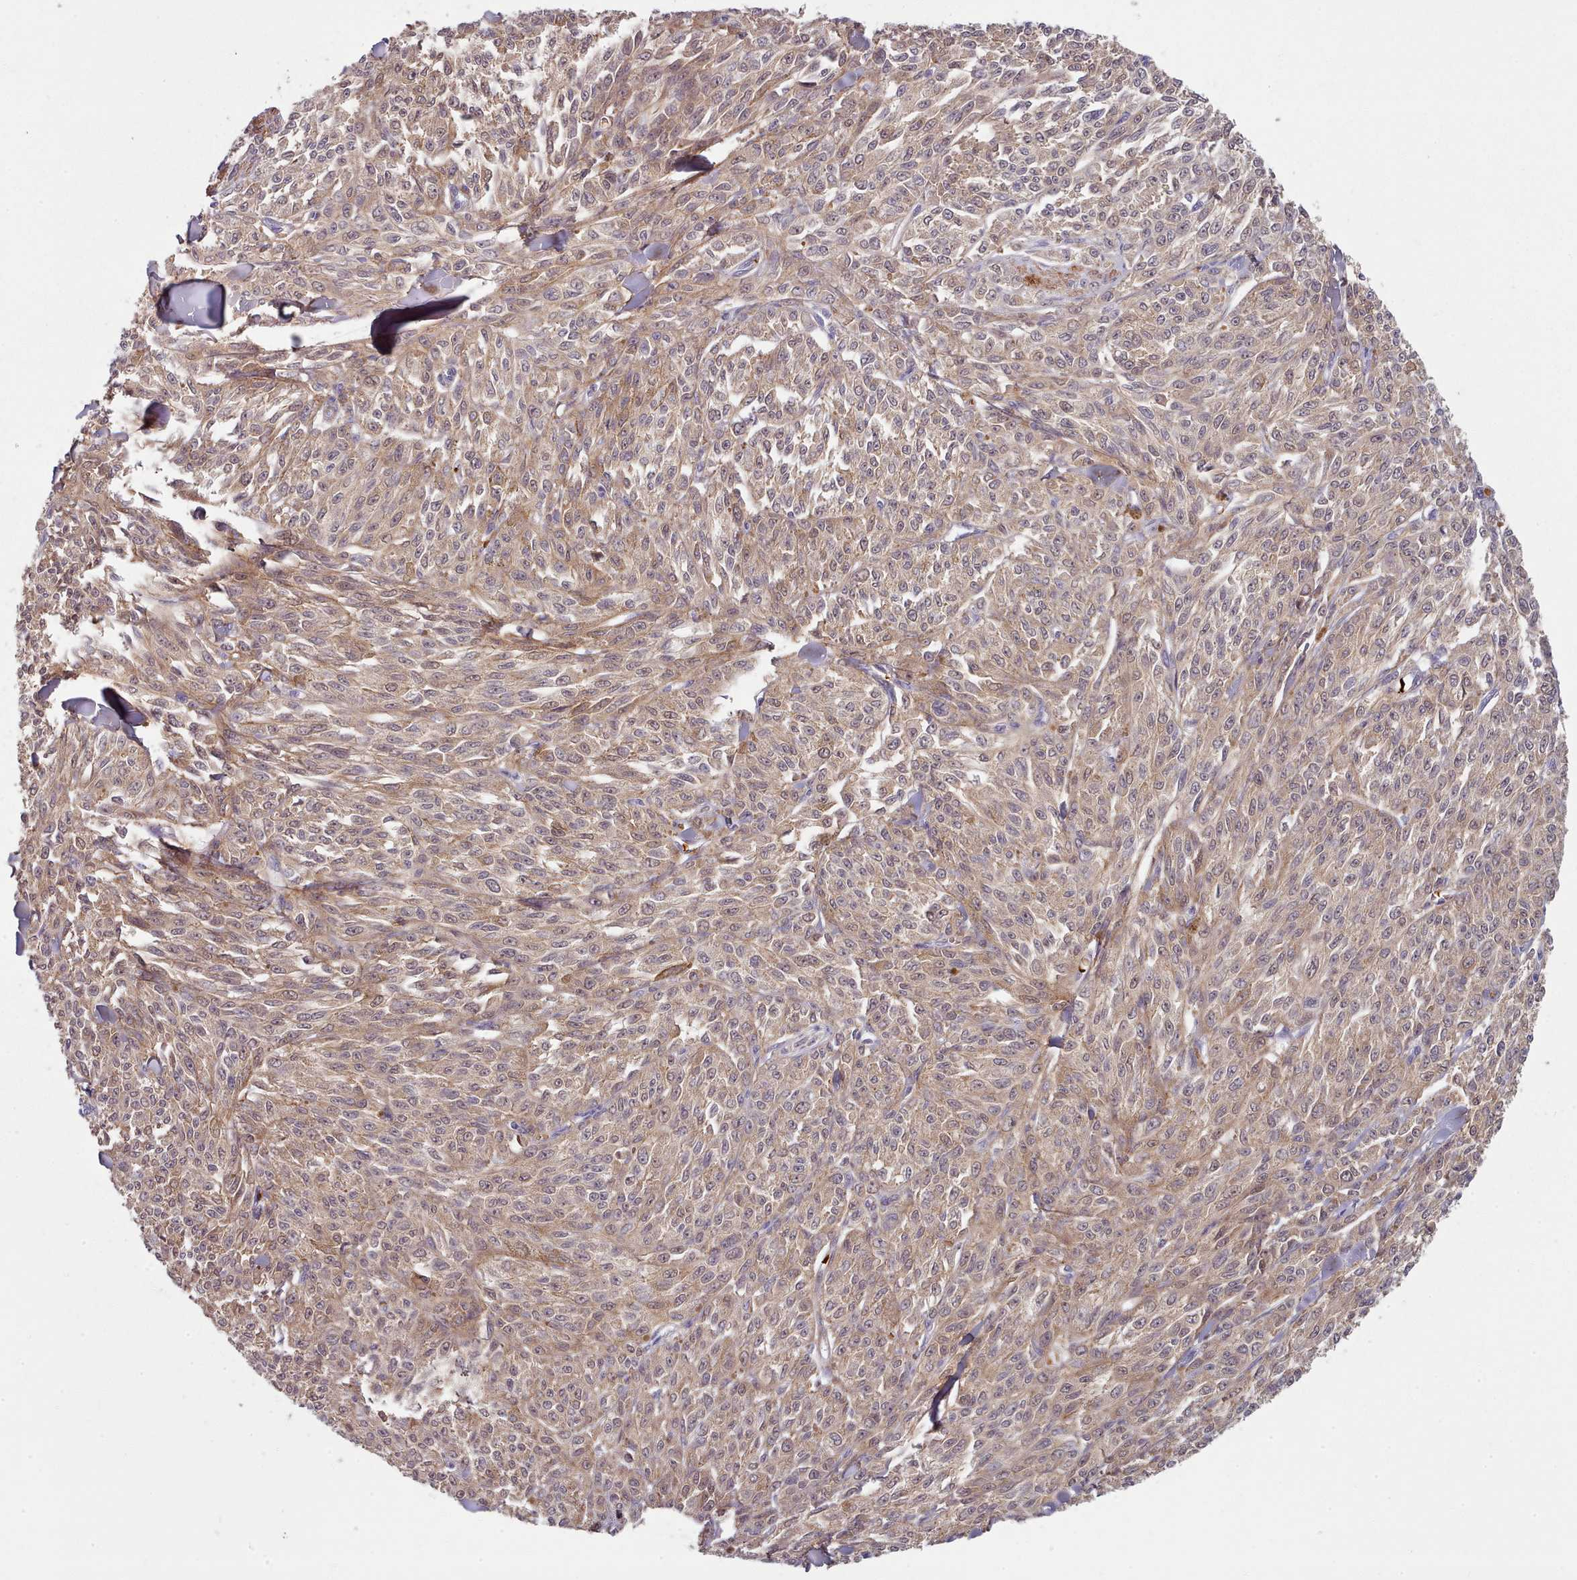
{"staining": {"intensity": "moderate", "quantity": ">75%", "location": "cytoplasmic/membranous,nuclear"}, "tissue": "melanoma", "cell_type": "Tumor cells", "image_type": "cancer", "snomed": [{"axis": "morphology", "description": "Malignant melanoma, NOS"}, {"axis": "topography", "description": "Skin"}], "caption": "DAB (3,3'-diaminobenzidine) immunohistochemical staining of malignant melanoma reveals moderate cytoplasmic/membranous and nuclear protein staining in approximately >75% of tumor cells.", "gene": "CLNS1A", "patient": {"sex": "female", "age": 52}}